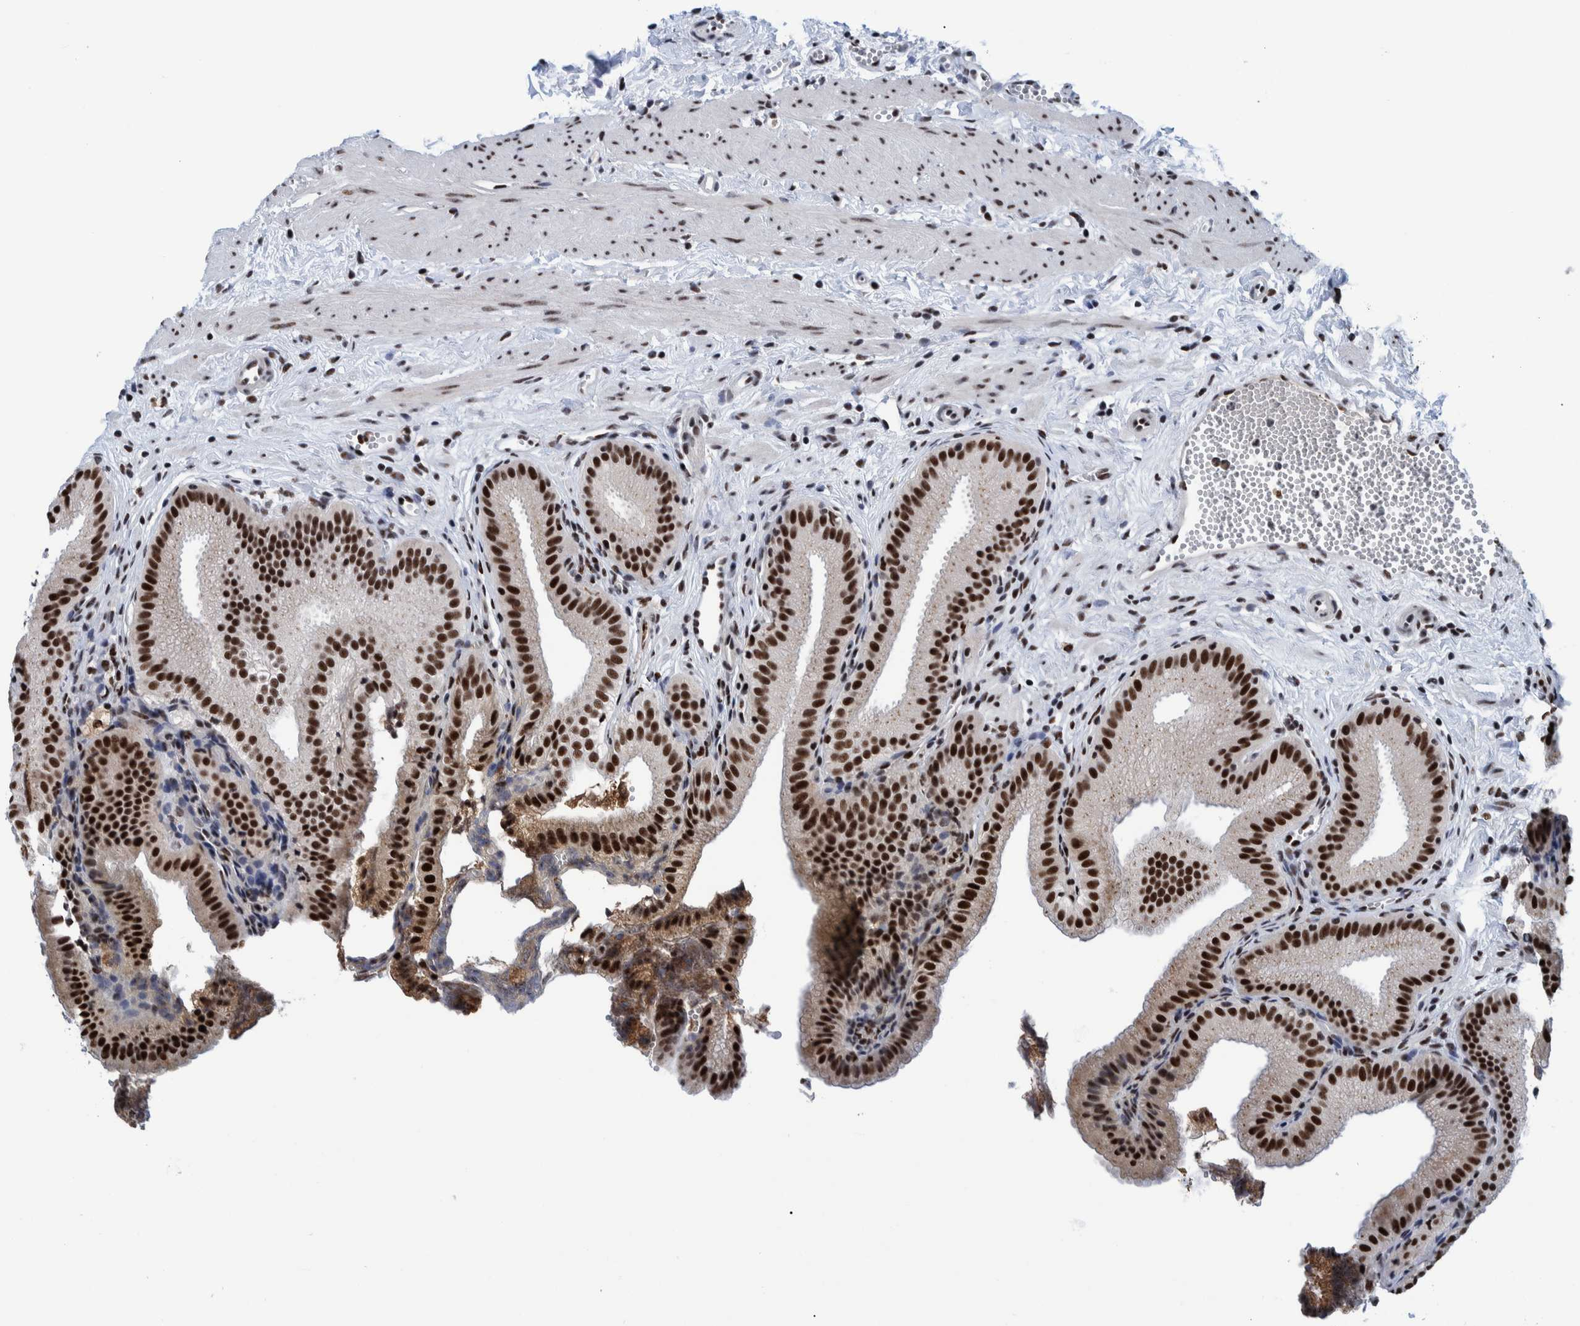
{"staining": {"intensity": "strong", "quantity": ">75%", "location": "nuclear"}, "tissue": "gallbladder", "cell_type": "Glandular cells", "image_type": "normal", "snomed": [{"axis": "morphology", "description": "Normal tissue, NOS"}, {"axis": "topography", "description": "Gallbladder"}], "caption": "This is a histology image of IHC staining of unremarkable gallbladder, which shows strong expression in the nuclear of glandular cells.", "gene": "EFTUD2", "patient": {"sex": "male", "age": 38}}